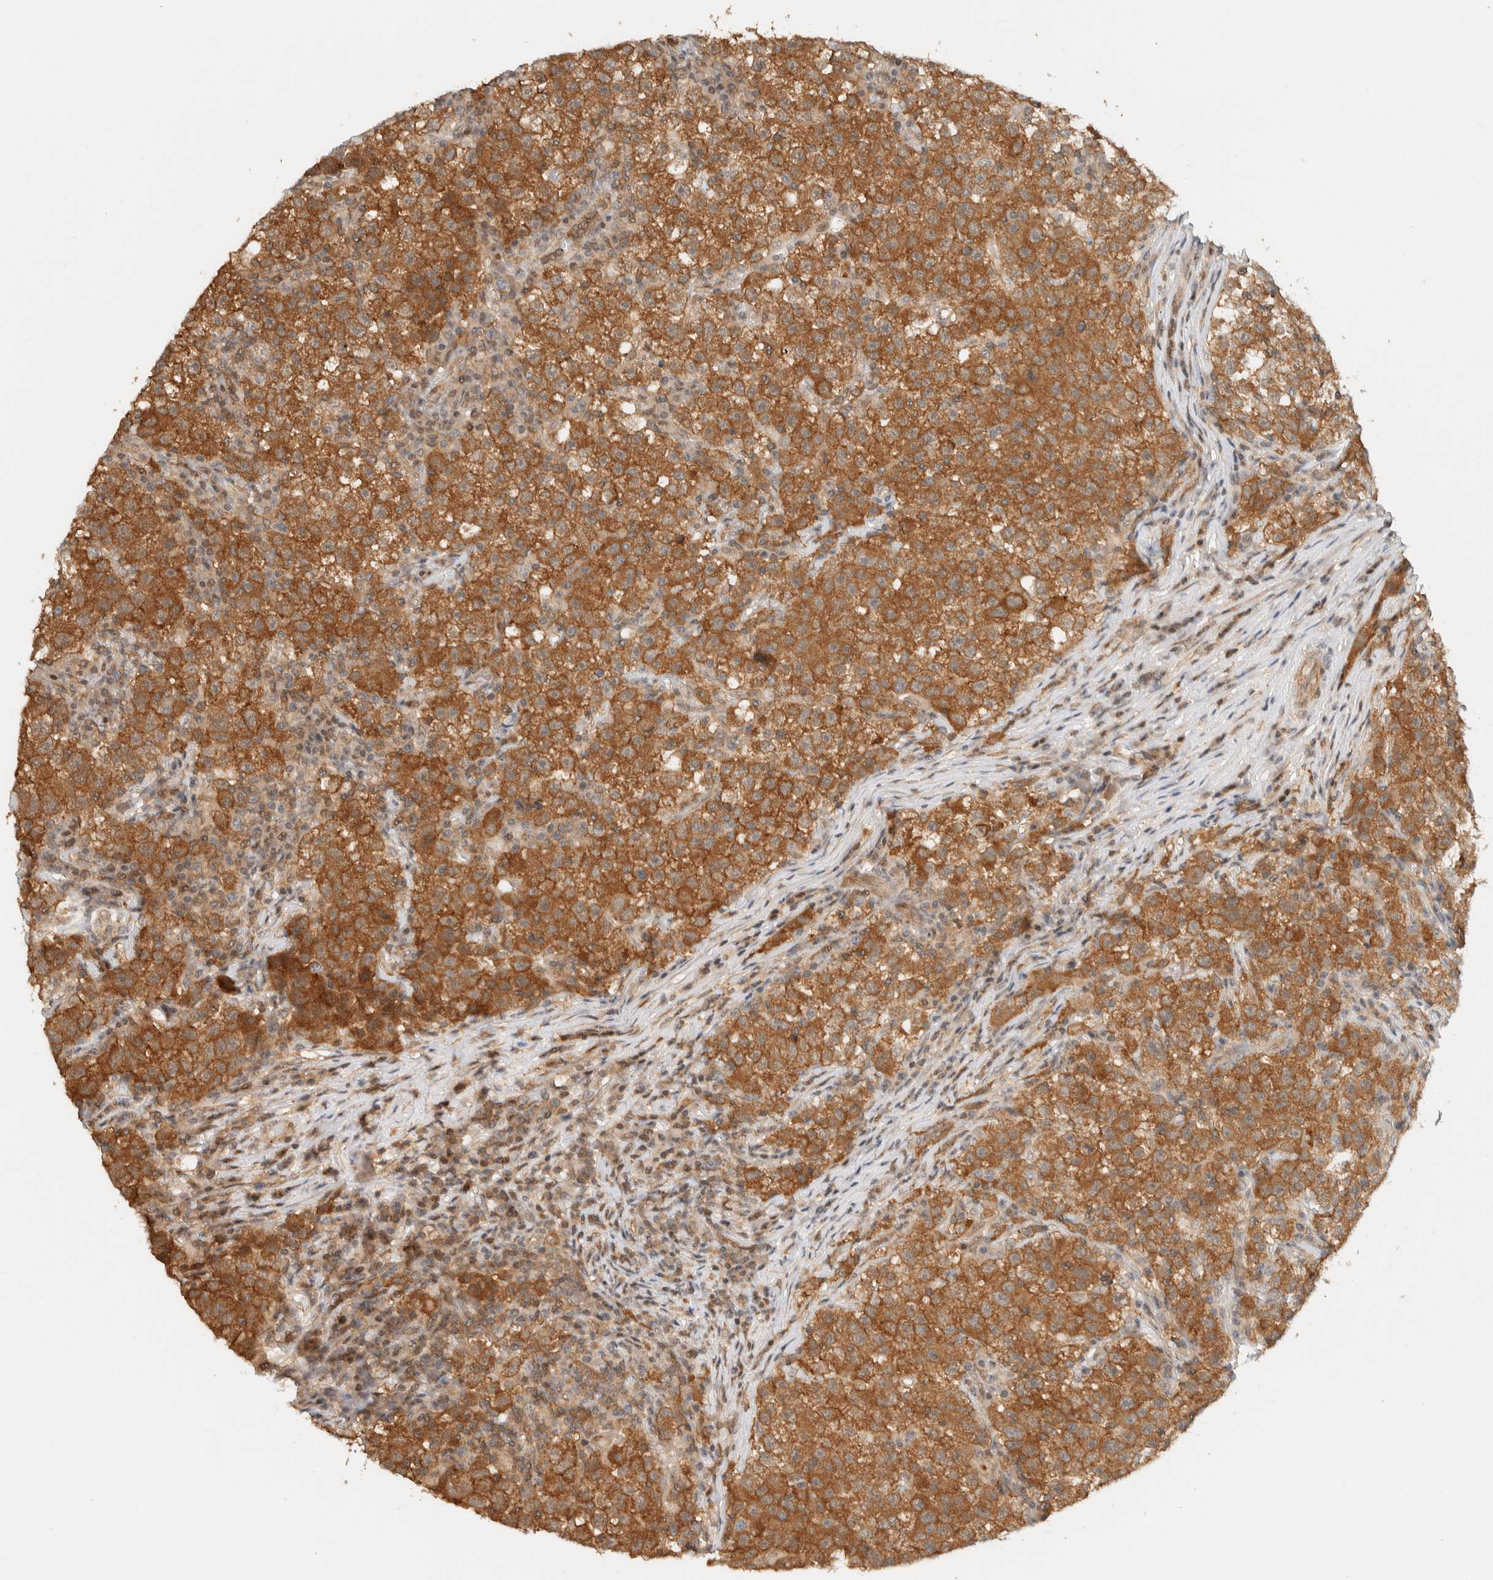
{"staining": {"intensity": "moderate", "quantity": ">75%", "location": "cytoplasmic/membranous"}, "tissue": "testis cancer", "cell_type": "Tumor cells", "image_type": "cancer", "snomed": [{"axis": "morphology", "description": "Seminoma, NOS"}, {"axis": "topography", "description": "Testis"}], "caption": "Testis seminoma stained for a protein shows moderate cytoplasmic/membranous positivity in tumor cells.", "gene": "ARFGEF1", "patient": {"sex": "male", "age": 22}}